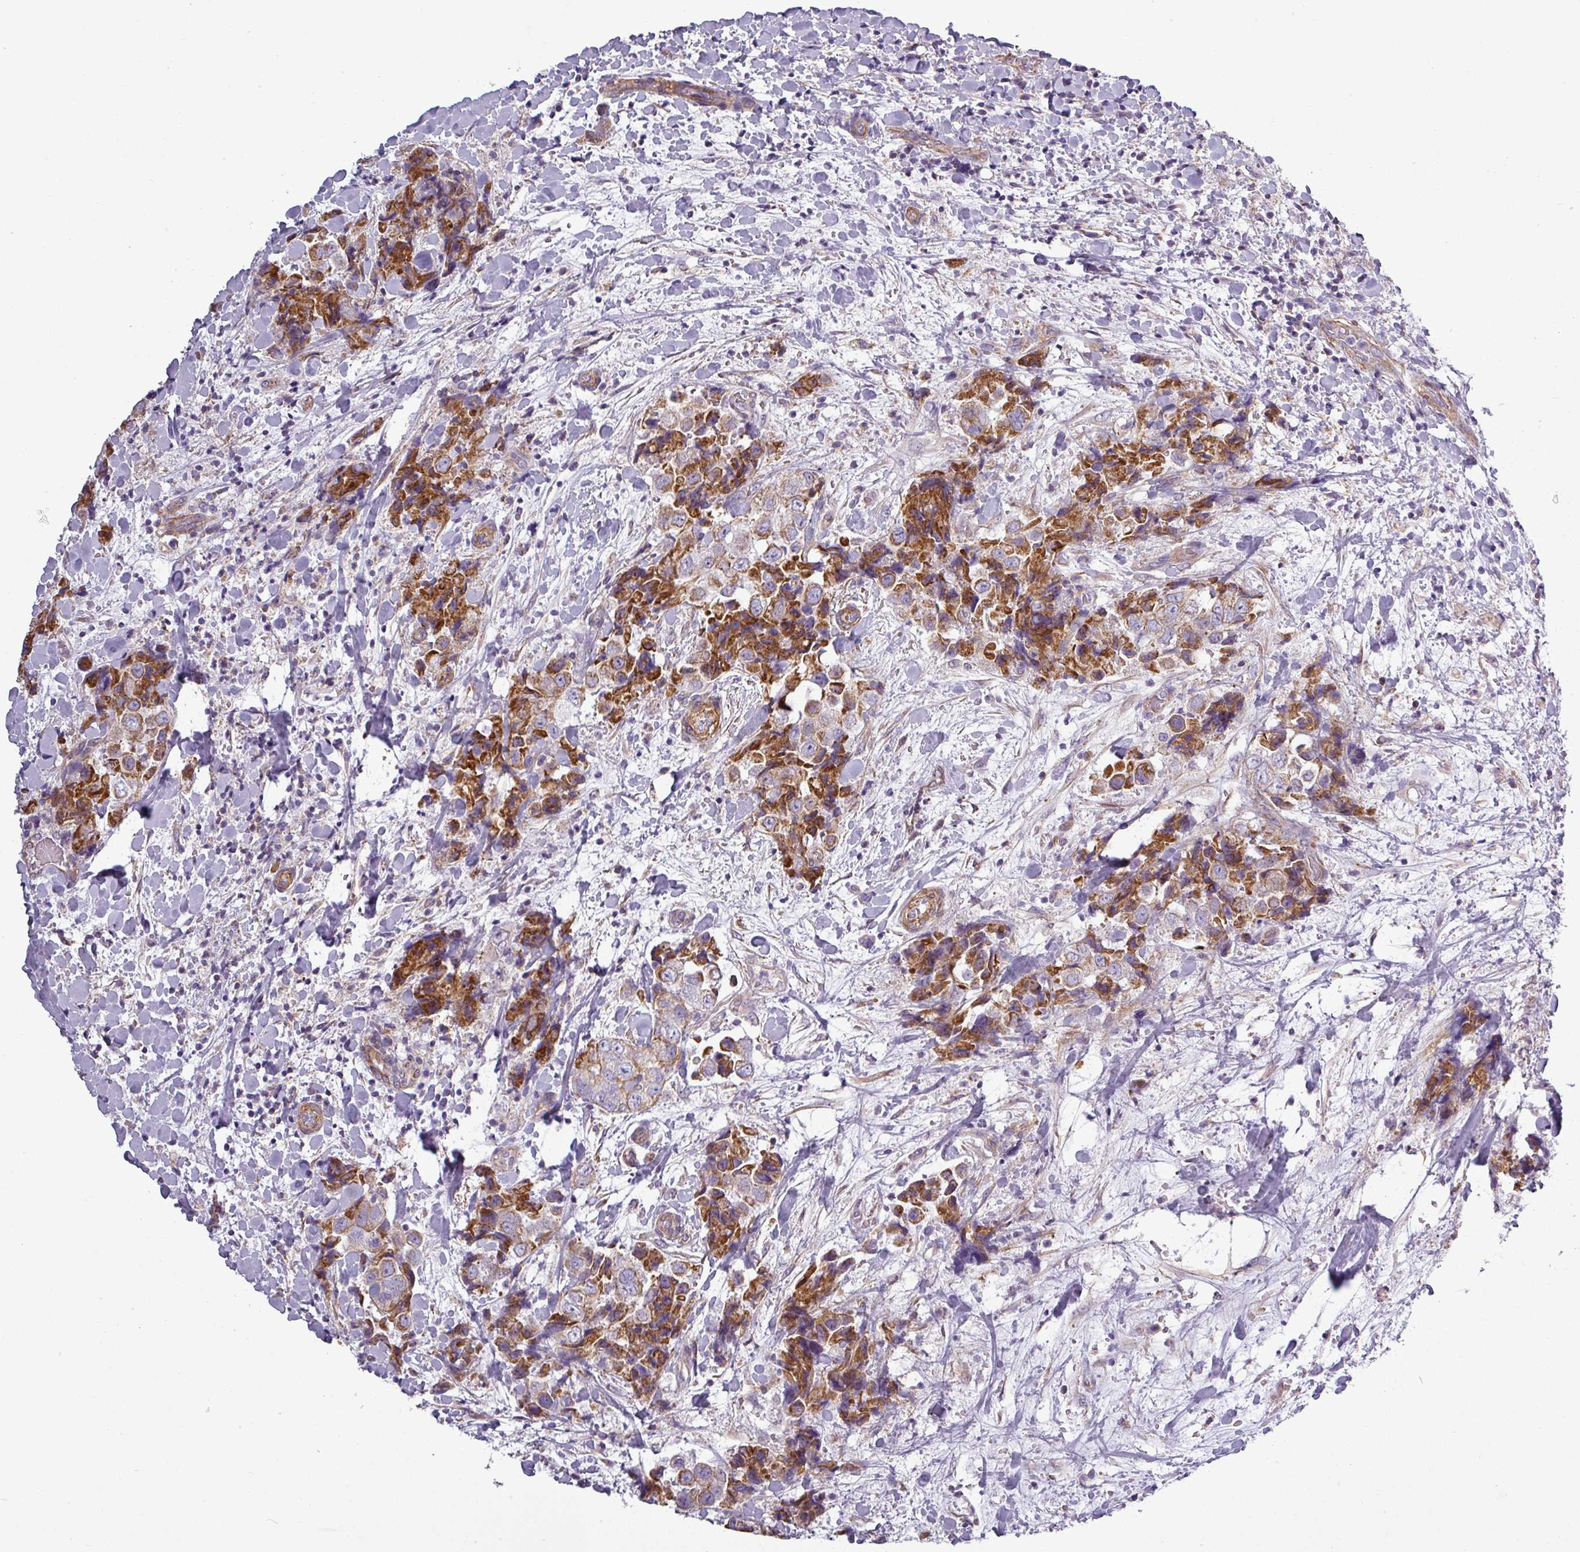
{"staining": {"intensity": "strong", "quantity": ">75%", "location": "cytoplasmic/membranous"}, "tissue": "breast cancer", "cell_type": "Tumor cells", "image_type": "cancer", "snomed": [{"axis": "morphology", "description": "Normal tissue, NOS"}, {"axis": "morphology", "description": "Duct carcinoma"}, {"axis": "topography", "description": "Breast"}], "caption": "Breast cancer (infiltrating ductal carcinoma) stained for a protein displays strong cytoplasmic/membranous positivity in tumor cells.", "gene": "BTN2A2", "patient": {"sex": "female", "age": 62}}